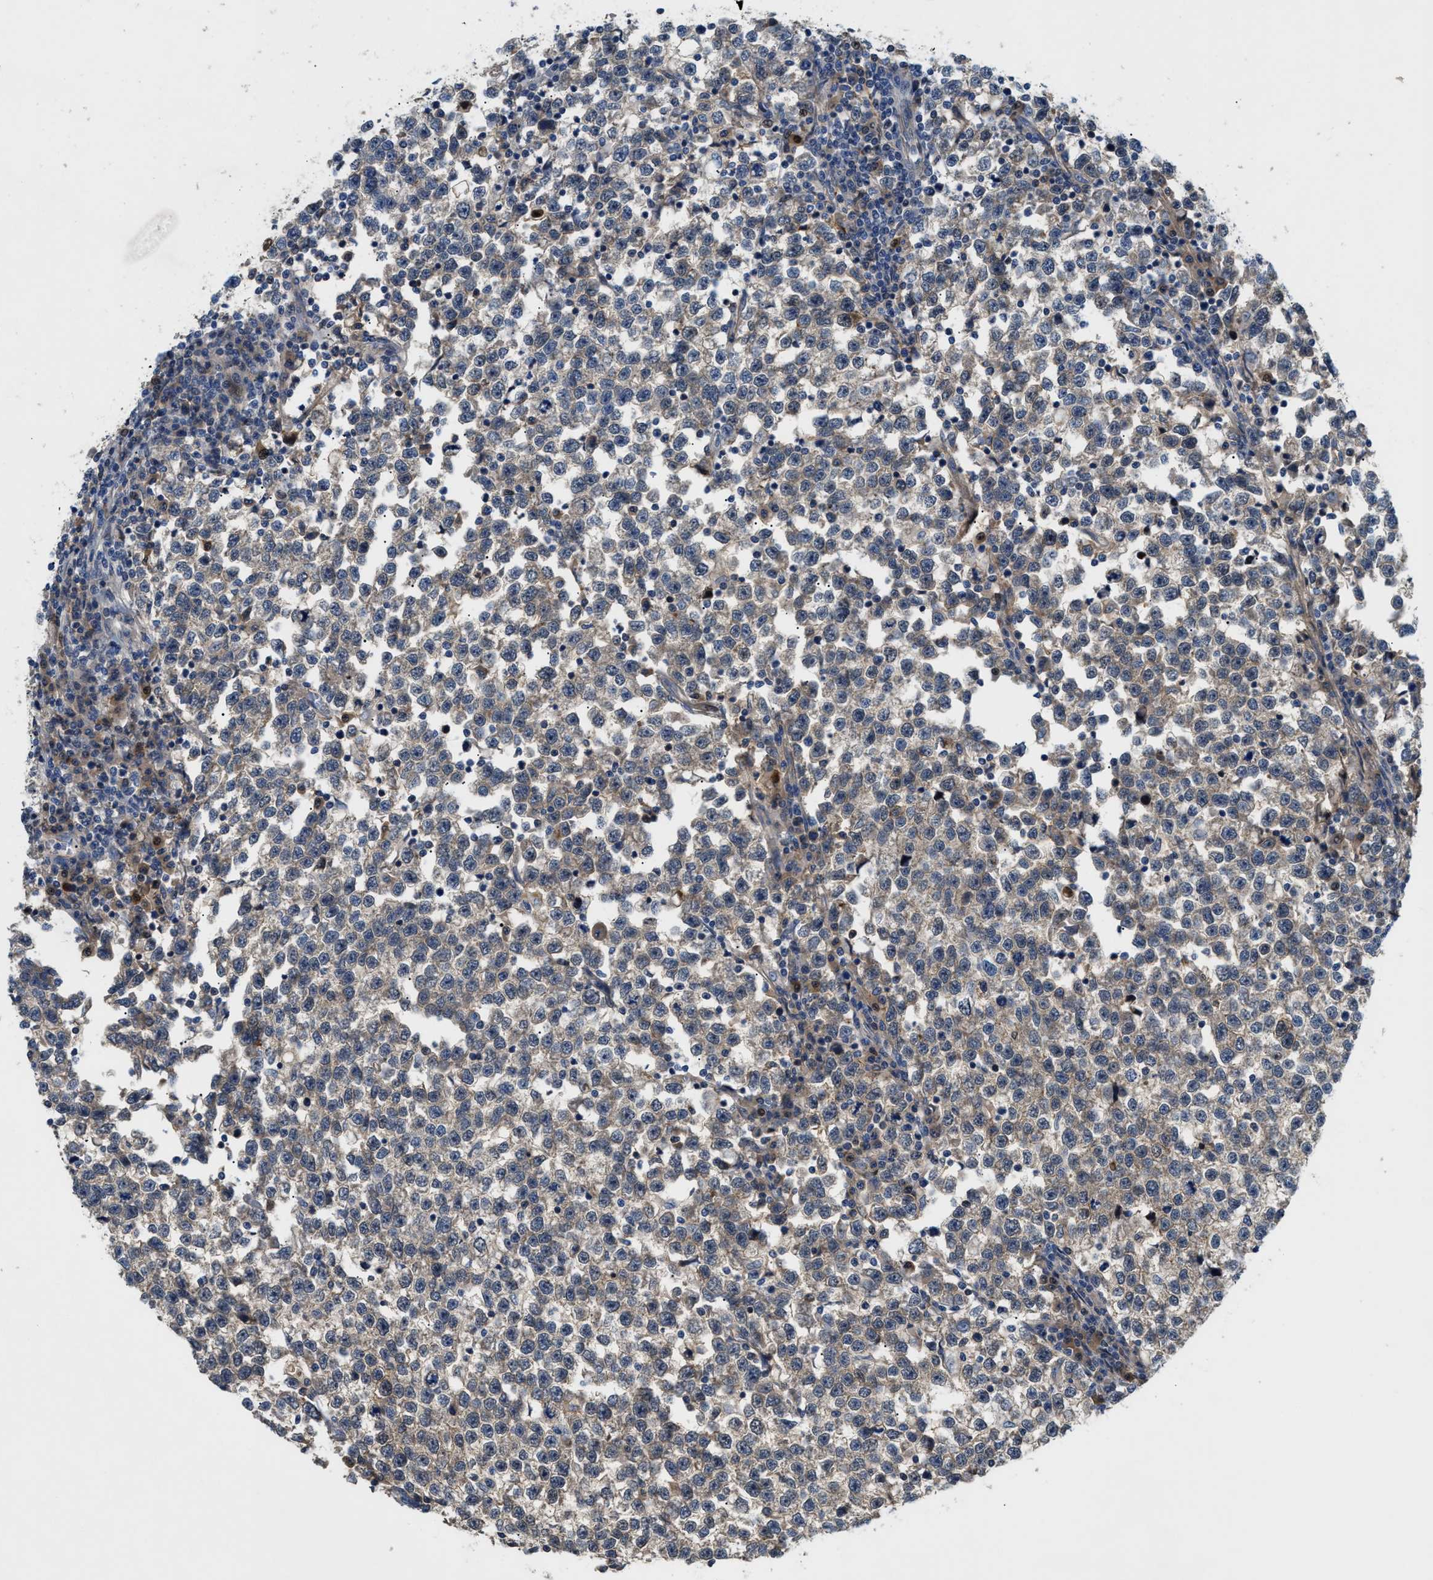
{"staining": {"intensity": "weak", "quantity": ">75%", "location": "cytoplasmic/membranous"}, "tissue": "testis cancer", "cell_type": "Tumor cells", "image_type": "cancer", "snomed": [{"axis": "morphology", "description": "Normal tissue, NOS"}, {"axis": "morphology", "description": "Seminoma, NOS"}, {"axis": "topography", "description": "Testis"}], "caption": "Immunohistochemistry (IHC) (DAB) staining of human testis cancer (seminoma) exhibits weak cytoplasmic/membranous protein expression in approximately >75% of tumor cells.", "gene": "TRAK2", "patient": {"sex": "male", "age": 43}}